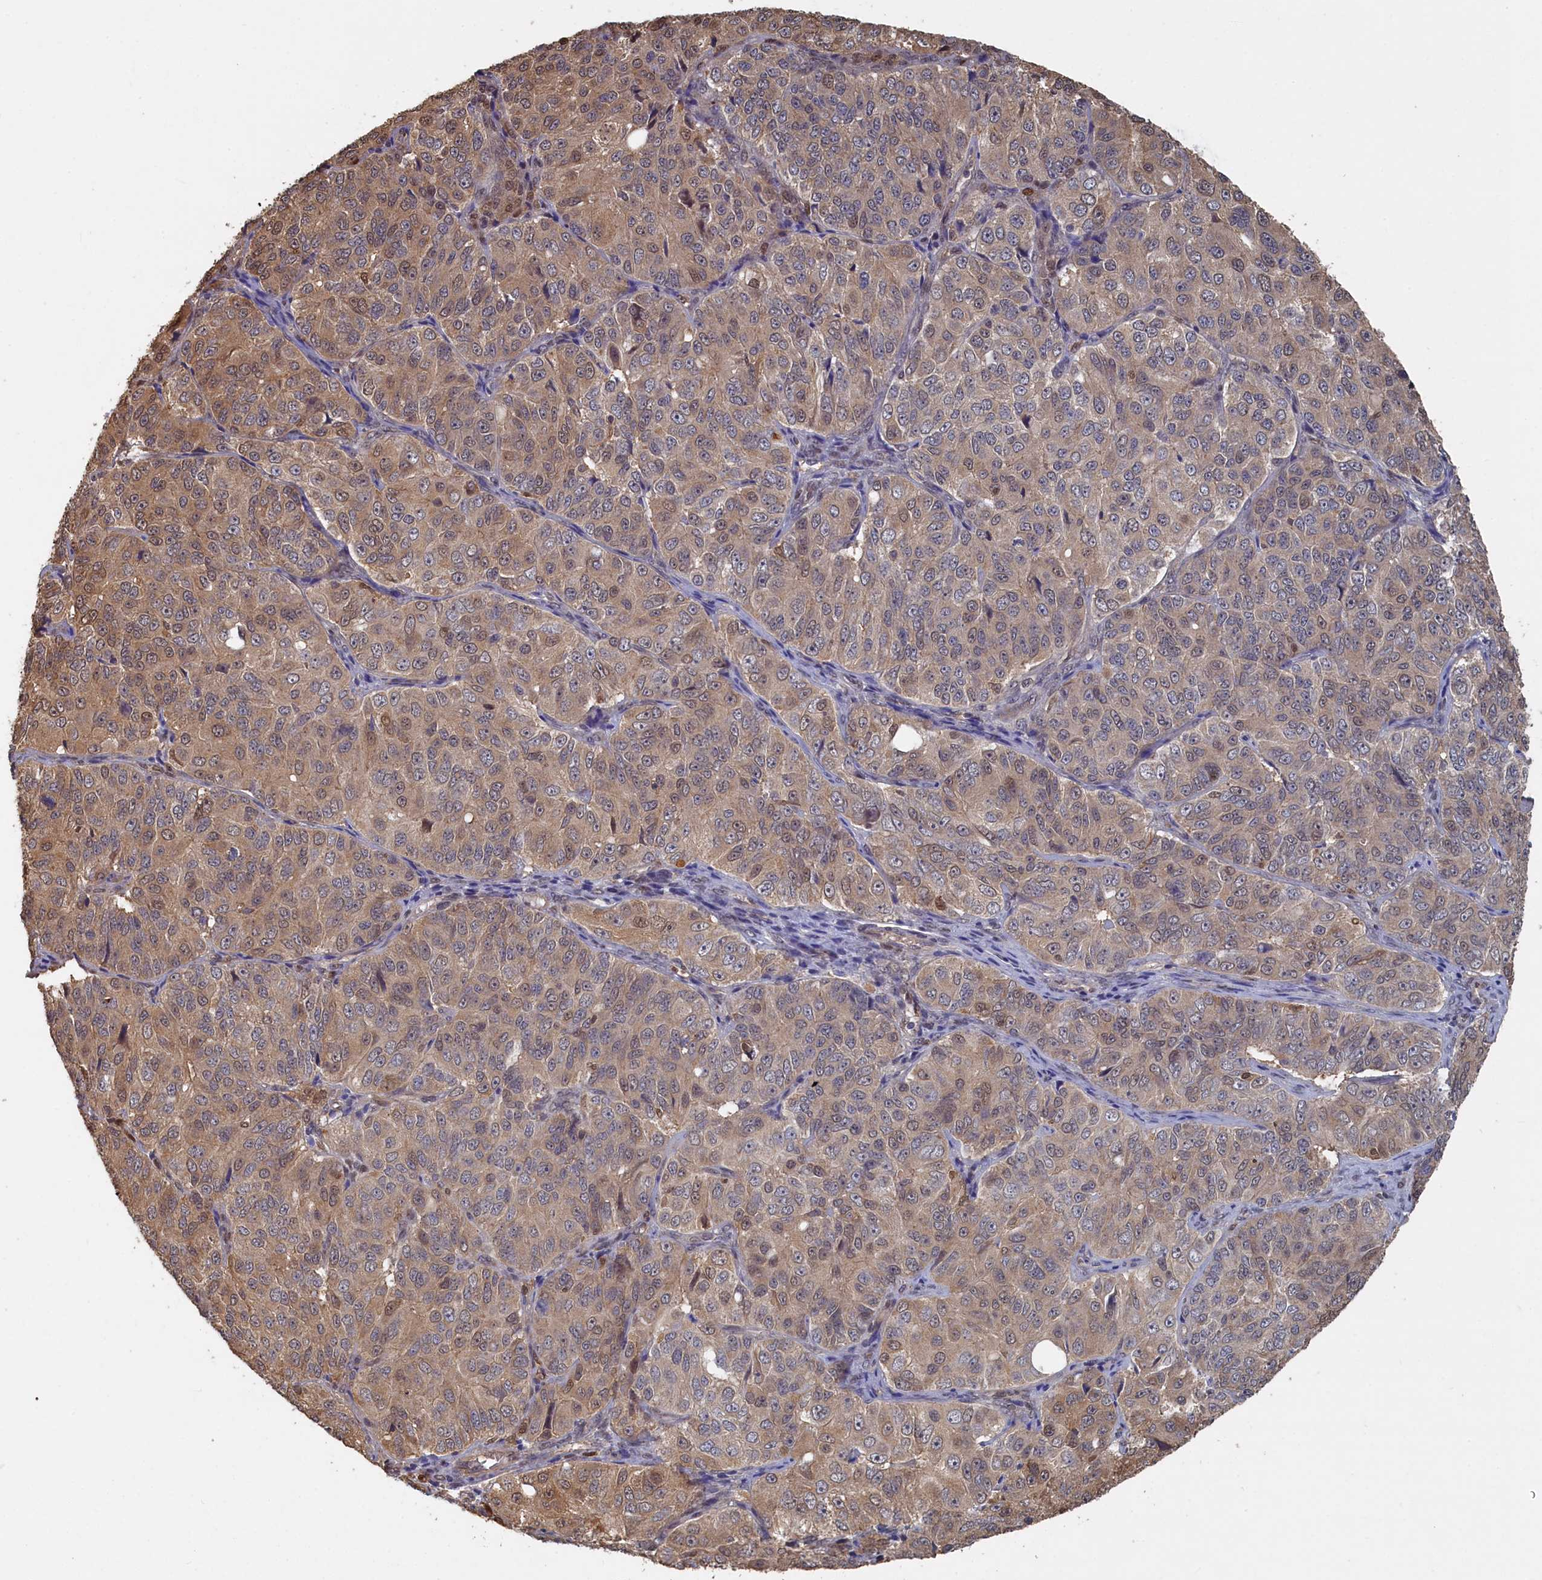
{"staining": {"intensity": "moderate", "quantity": ">75%", "location": "cytoplasmic/membranous"}, "tissue": "ovarian cancer", "cell_type": "Tumor cells", "image_type": "cancer", "snomed": [{"axis": "morphology", "description": "Carcinoma, endometroid"}, {"axis": "topography", "description": "Ovary"}], "caption": "Endometroid carcinoma (ovarian) tissue displays moderate cytoplasmic/membranous expression in about >75% of tumor cells (IHC, brightfield microscopy, high magnification).", "gene": "UCHL3", "patient": {"sex": "female", "age": 51}}